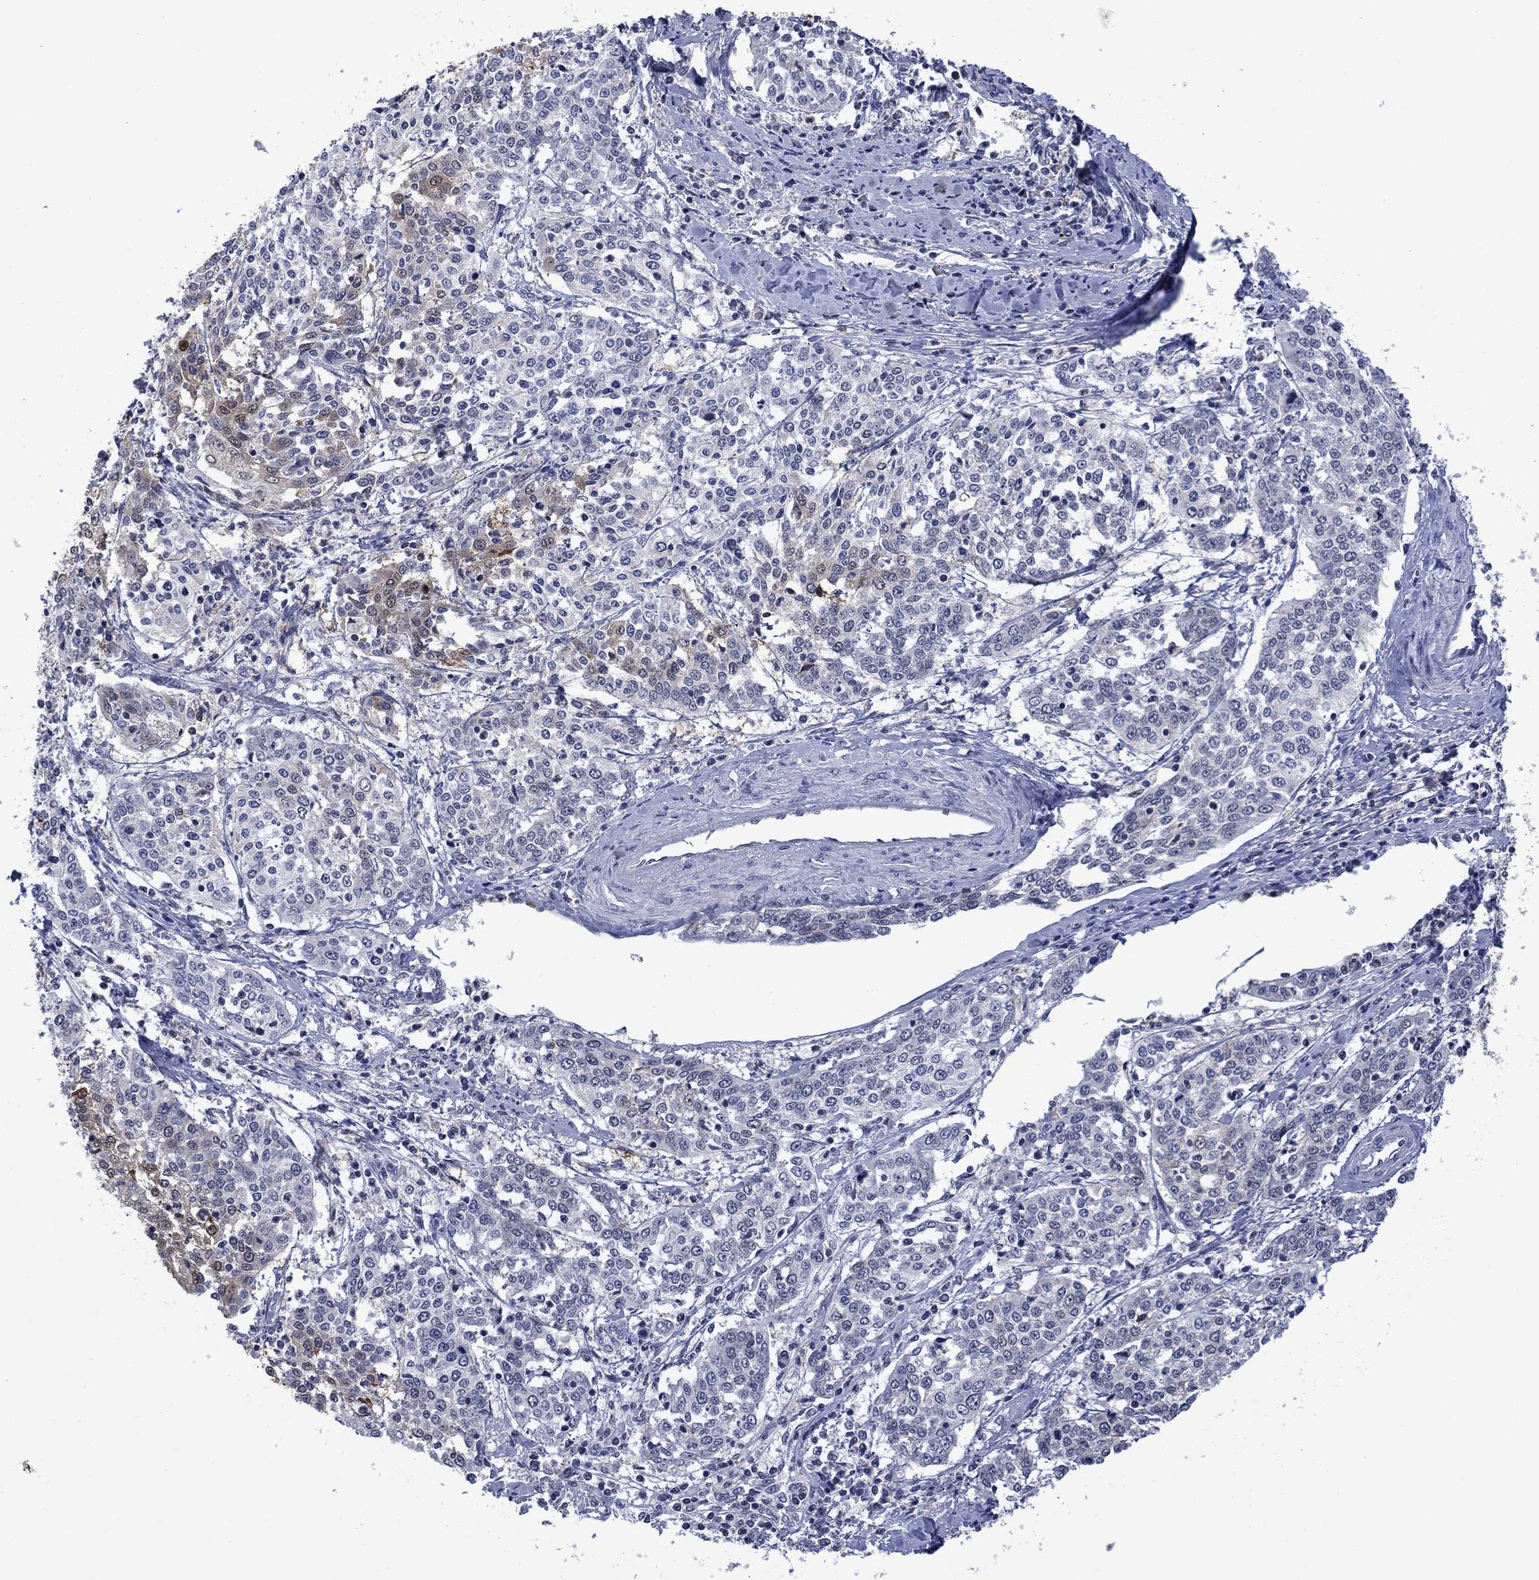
{"staining": {"intensity": "weak", "quantity": "25%-75%", "location": "cytoplasmic/membranous"}, "tissue": "cervical cancer", "cell_type": "Tumor cells", "image_type": "cancer", "snomed": [{"axis": "morphology", "description": "Squamous cell carcinoma, NOS"}, {"axis": "topography", "description": "Cervix"}], "caption": "Immunohistochemical staining of human cervical cancer displays low levels of weak cytoplasmic/membranous protein expression in about 25%-75% of tumor cells. The protein of interest is shown in brown color, while the nuclei are stained blue.", "gene": "AGL", "patient": {"sex": "female", "age": 41}}